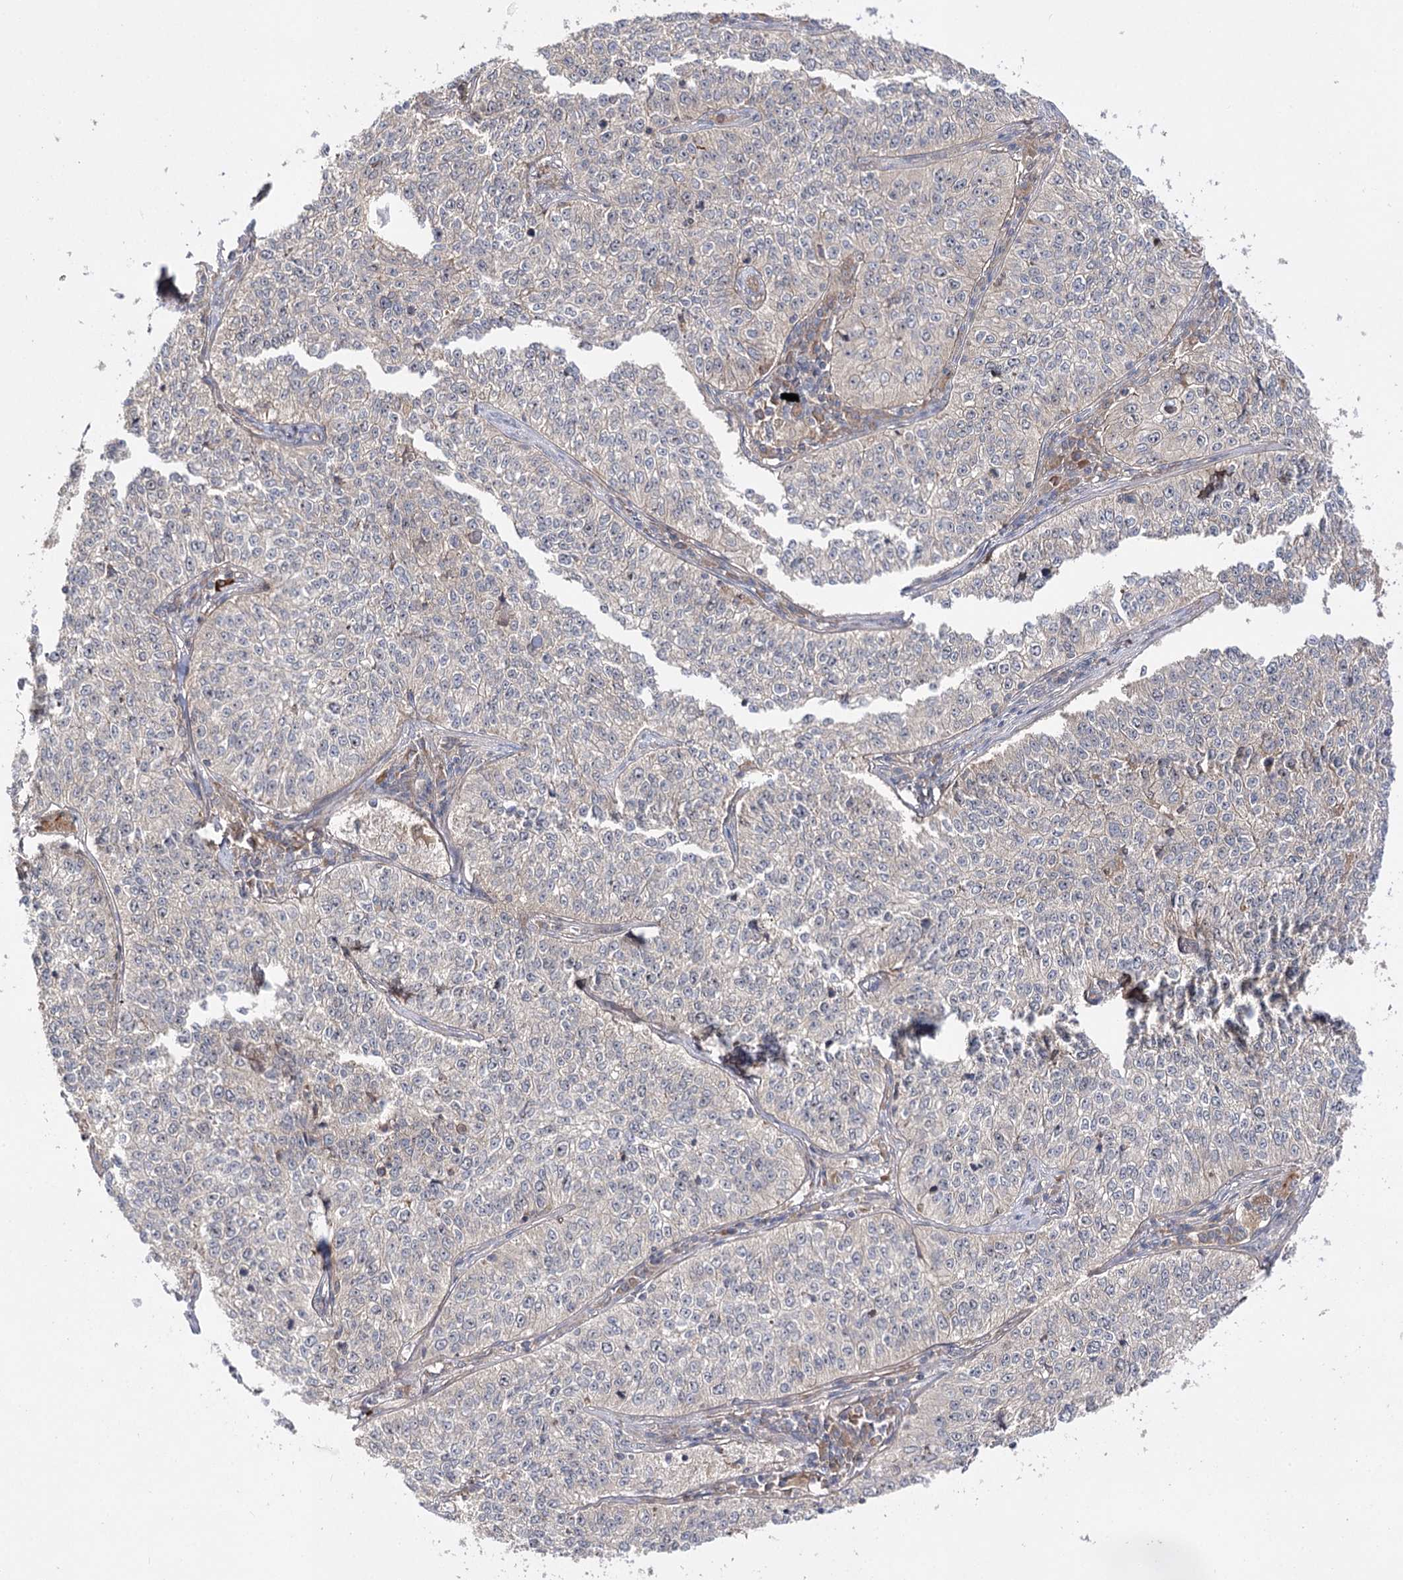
{"staining": {"intensity": "moderate", "quantity": "25%-75%", "location": "cytoplasmic/membranous"}, "tissue": "cervical cancer", "cell_type": "Tumor cells", "image_type": "cancer", "snomed": [{"axis": "morphology", "description": "Squamous cell carcinoma, NOS"}, {"axis": "topography", "description": "Cervix"}], "caption": "DAB (3,3'-diaminobenzidine) immunohistochemical staining of human squamous cell carcinoma (cervical) reveals moderate cytoplasmic/membranous protein positivity in about 25%-75% of tumor cells.", "gene": "BCR", "patient": {"sex": "female", "age": 35}}